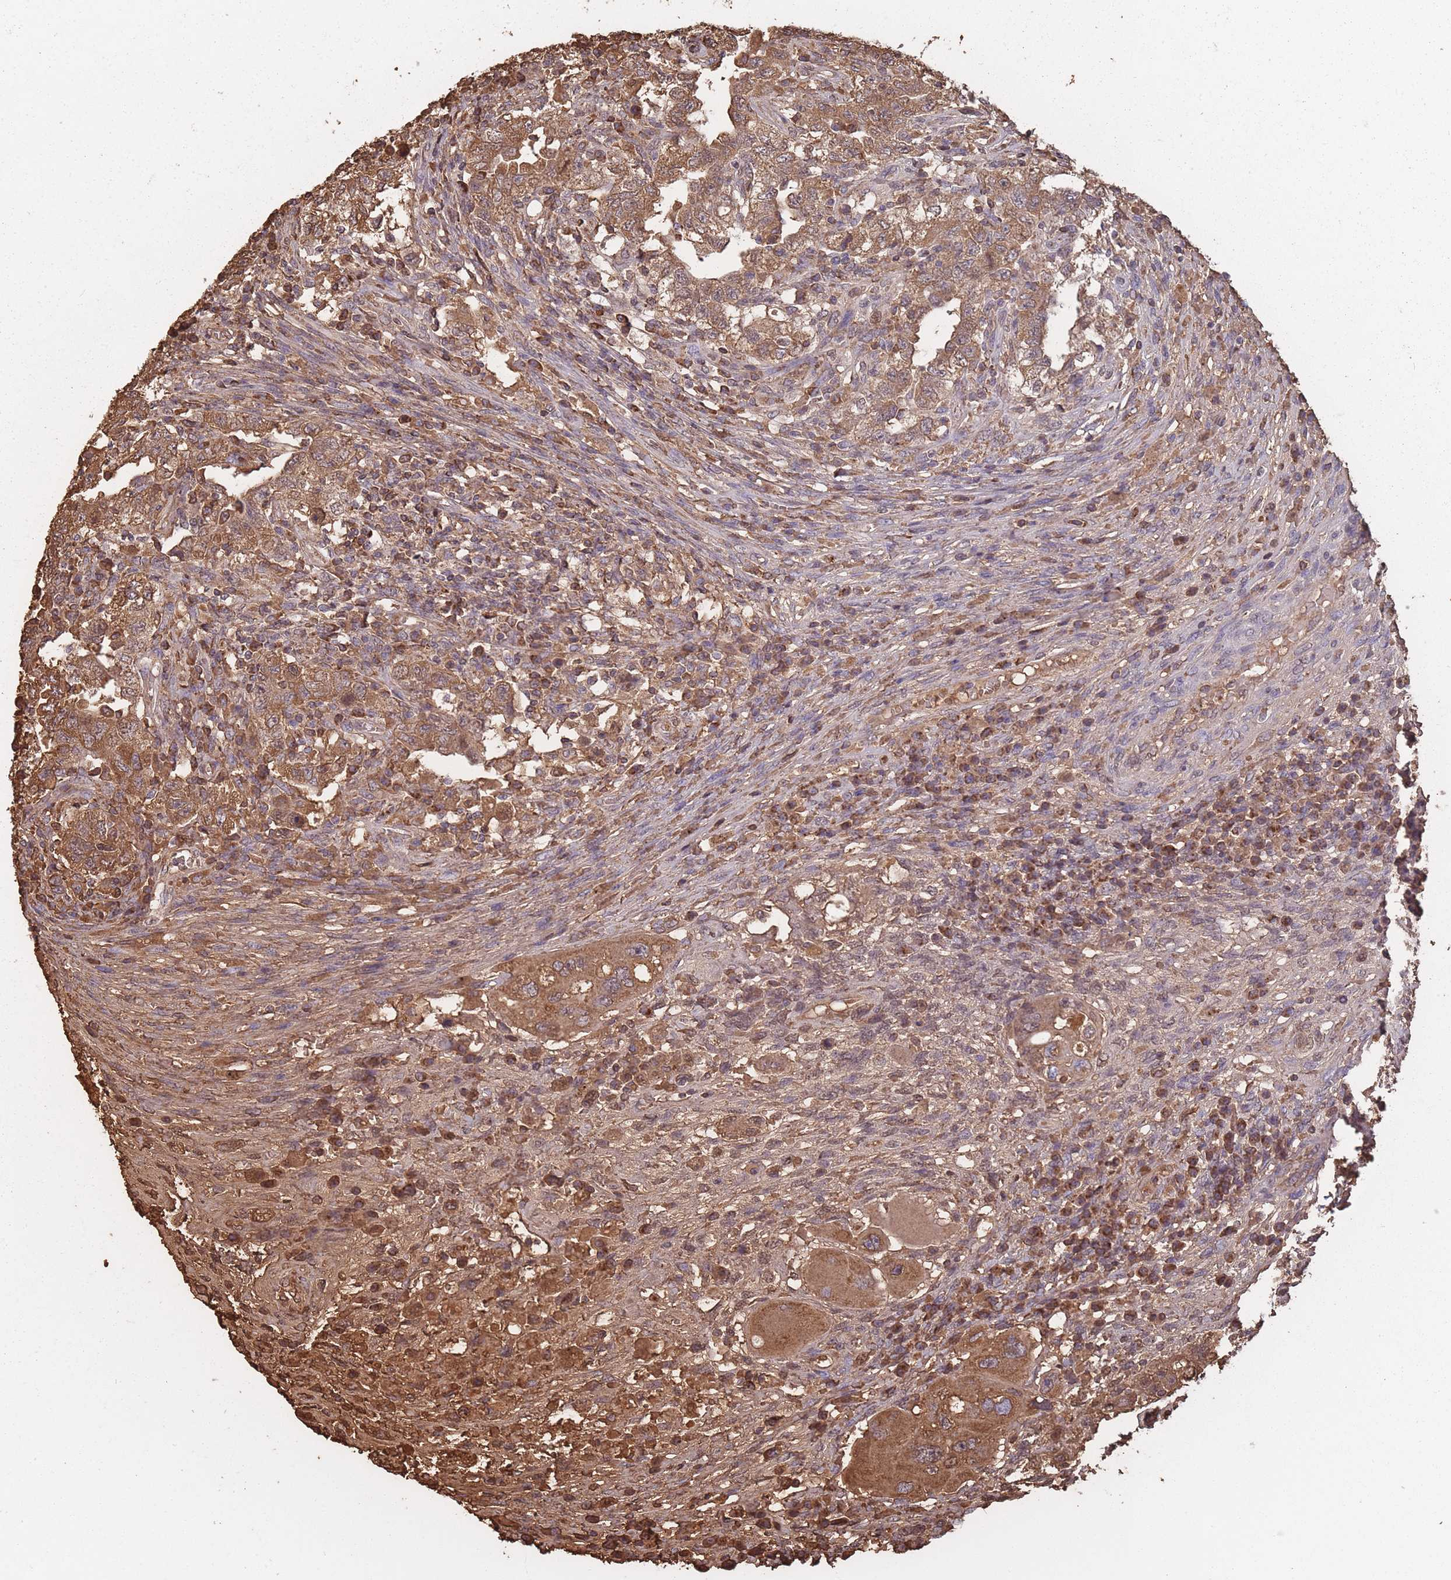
{"staining": {"intensity": "moderate", "quantity": ">75%", "location": "cytoplasmic/membranous"}, "tissue": "testis cancer", "cell_type": "Tumor cells", "image_type": "cancer", "snomed": [{"axis": "morphology", "description": "Carcinoma, Embryonal, NOS"}, {"axis": "topography", "description": "Testis"}], "caption": "Immunohistochemical staining of testis cancer shows moderate cytoplasmic/membranous protein staining in approximately >75% of tumor cells.", "gene": "KAT2A", "patient": {"sex": "male", "age": 26}}